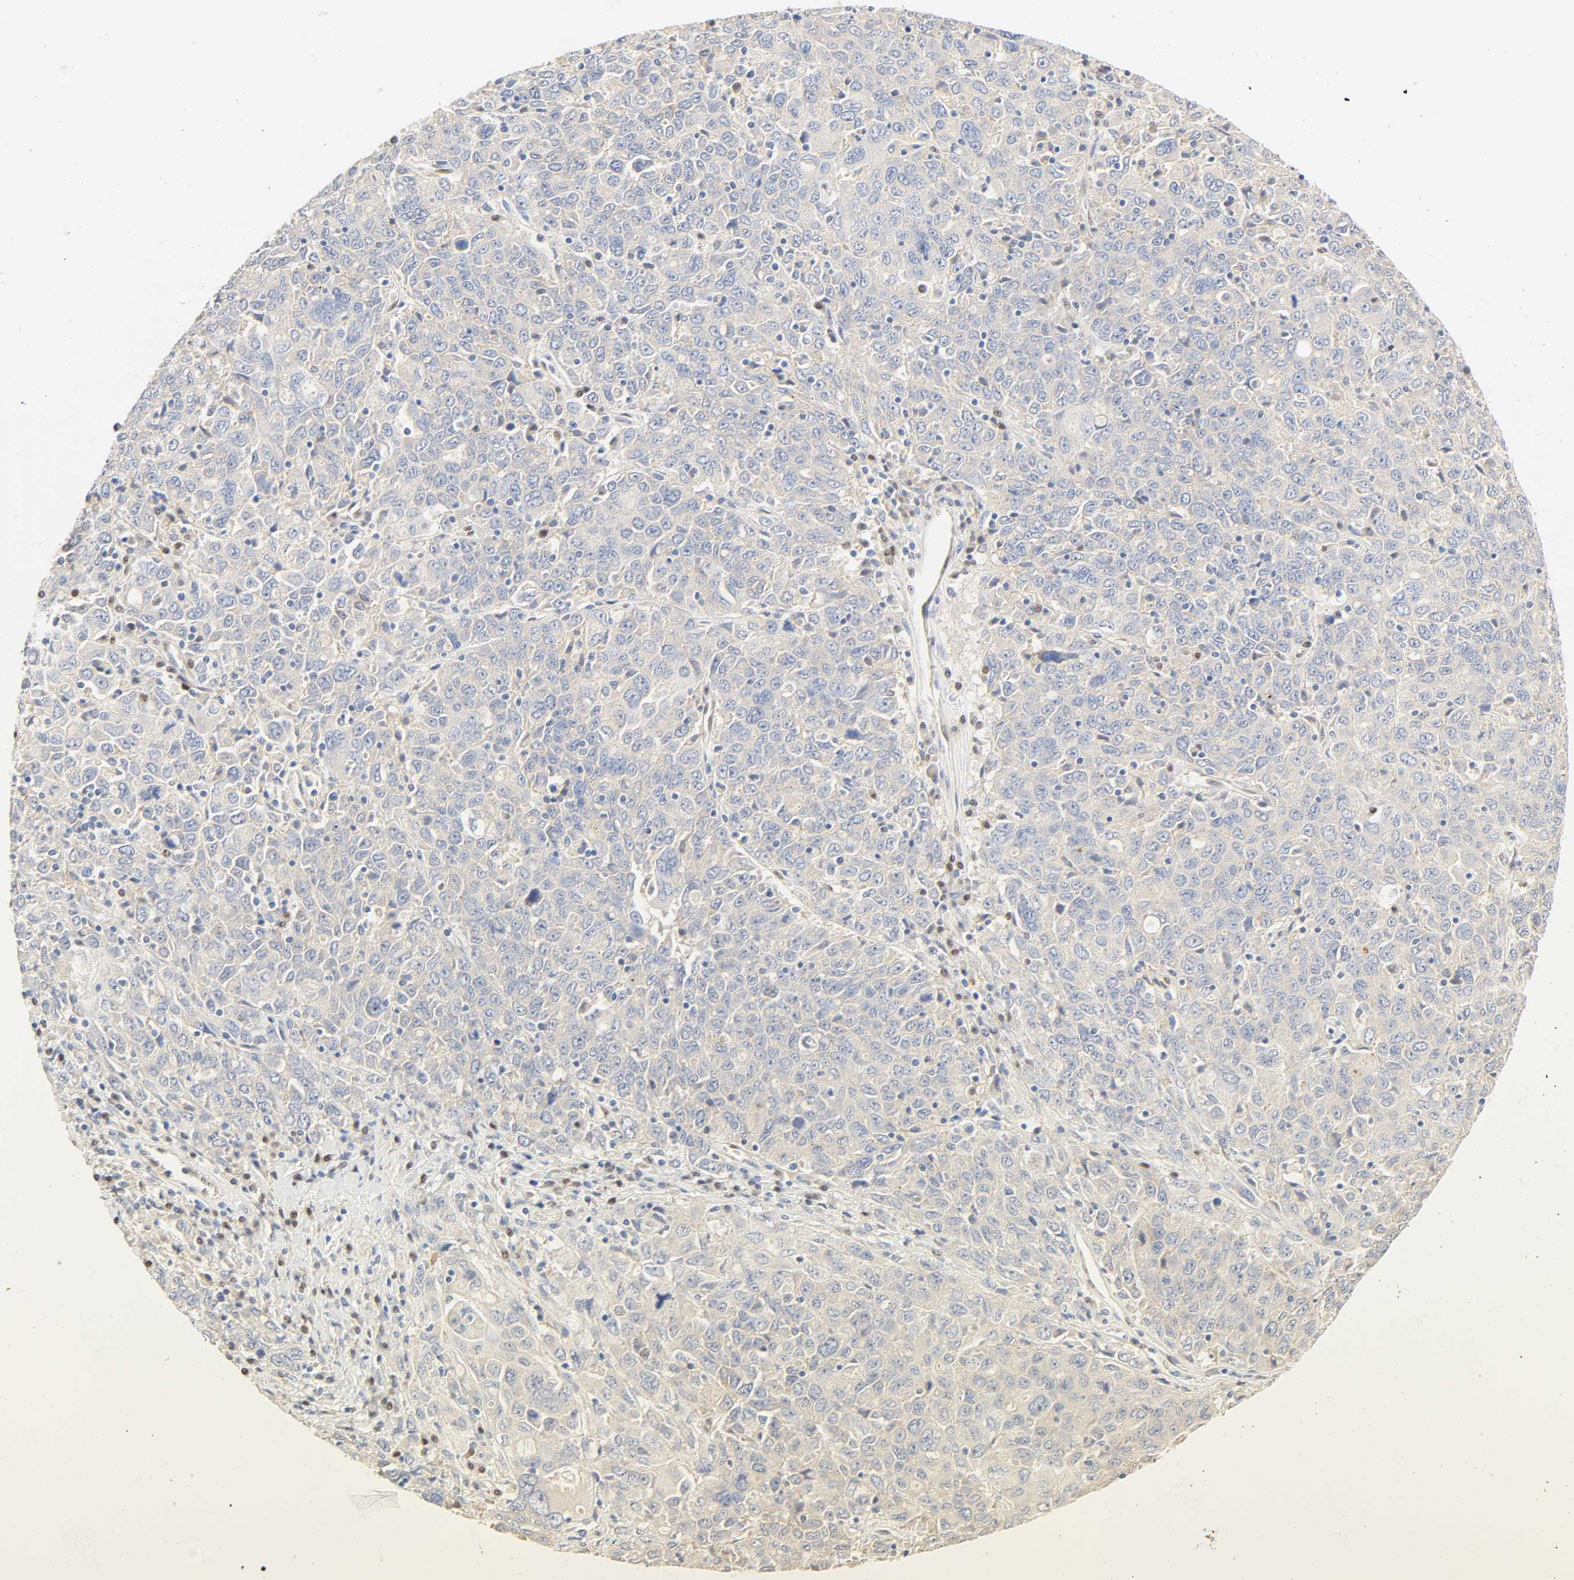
{"staining": {"intensity": "negative", "quantity": "none", "location": "none"}, "tissue": "ovarian cancer", "cell_type": "Tumor cells", "image_type": "cancer", "snomed": [{"axis": "morphology", "description": "Carcinoma, endometroid"}, {"axis": "topography", "description": "Ovary"}], "caption": "Tumor cells are negative for protein expression in human ovarian cancer (endometroid carcinoma).", "gene": "BORCS8-MEF2B", "patient": {"sex": "female", "age": 62}}